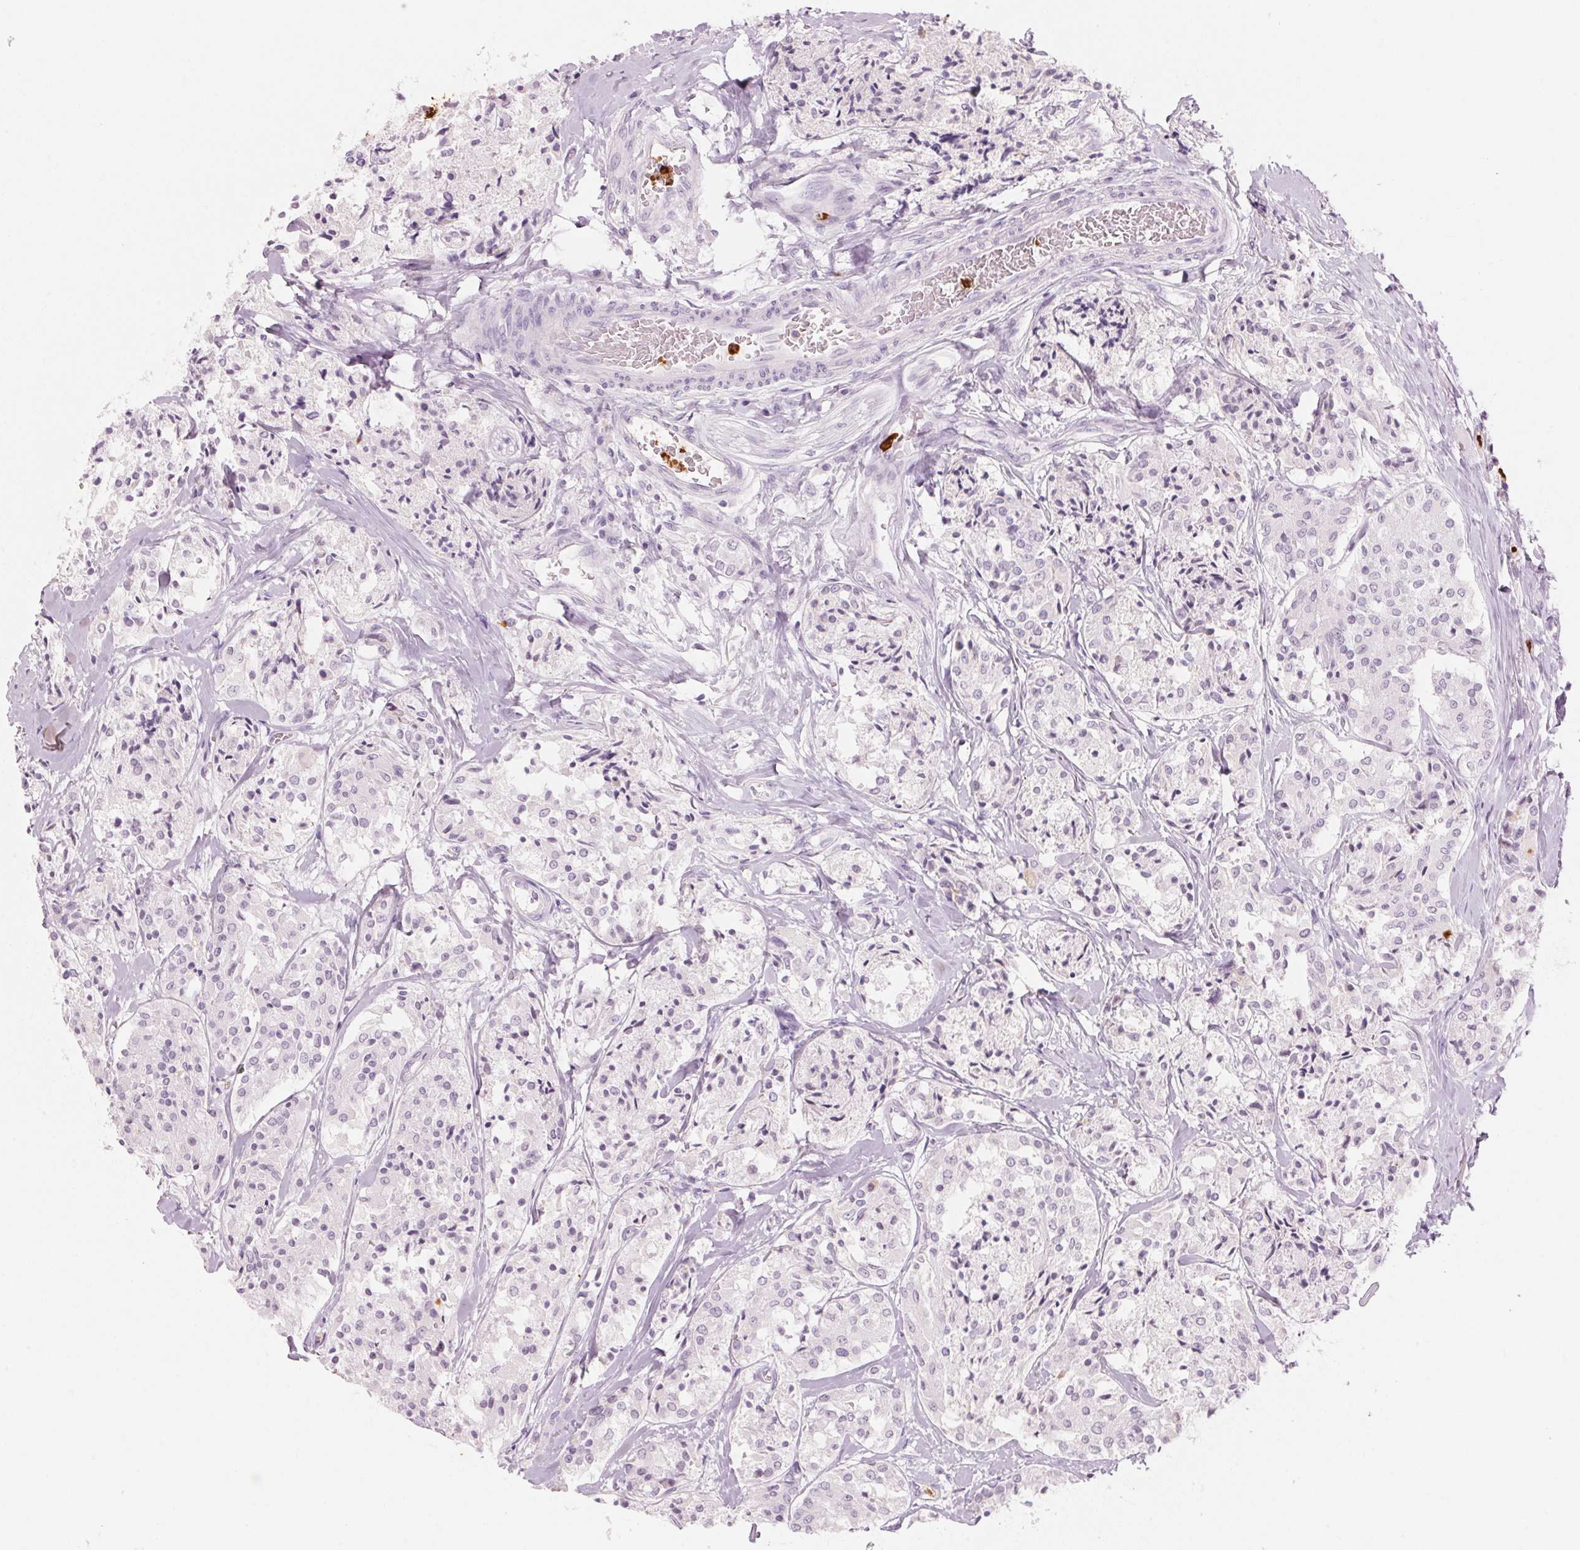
{"staining": {"intensity": "negative", "quantity": "none", "location": "none"}, "tissue": "carcinoid", "cell_type": "Tumor cells", "image_type": "cancer", "snomed": [{"axis": "morphology", "description": "Carcinoid, malignant, NOS"}, {"axis": "topography", "description": "Lung"}], "caption": "Immunohistochemistry of carcinoid reveals no staining in tumor cells.", "gene": "KLK7", "patient": {"sex": "male", "age": 71}}